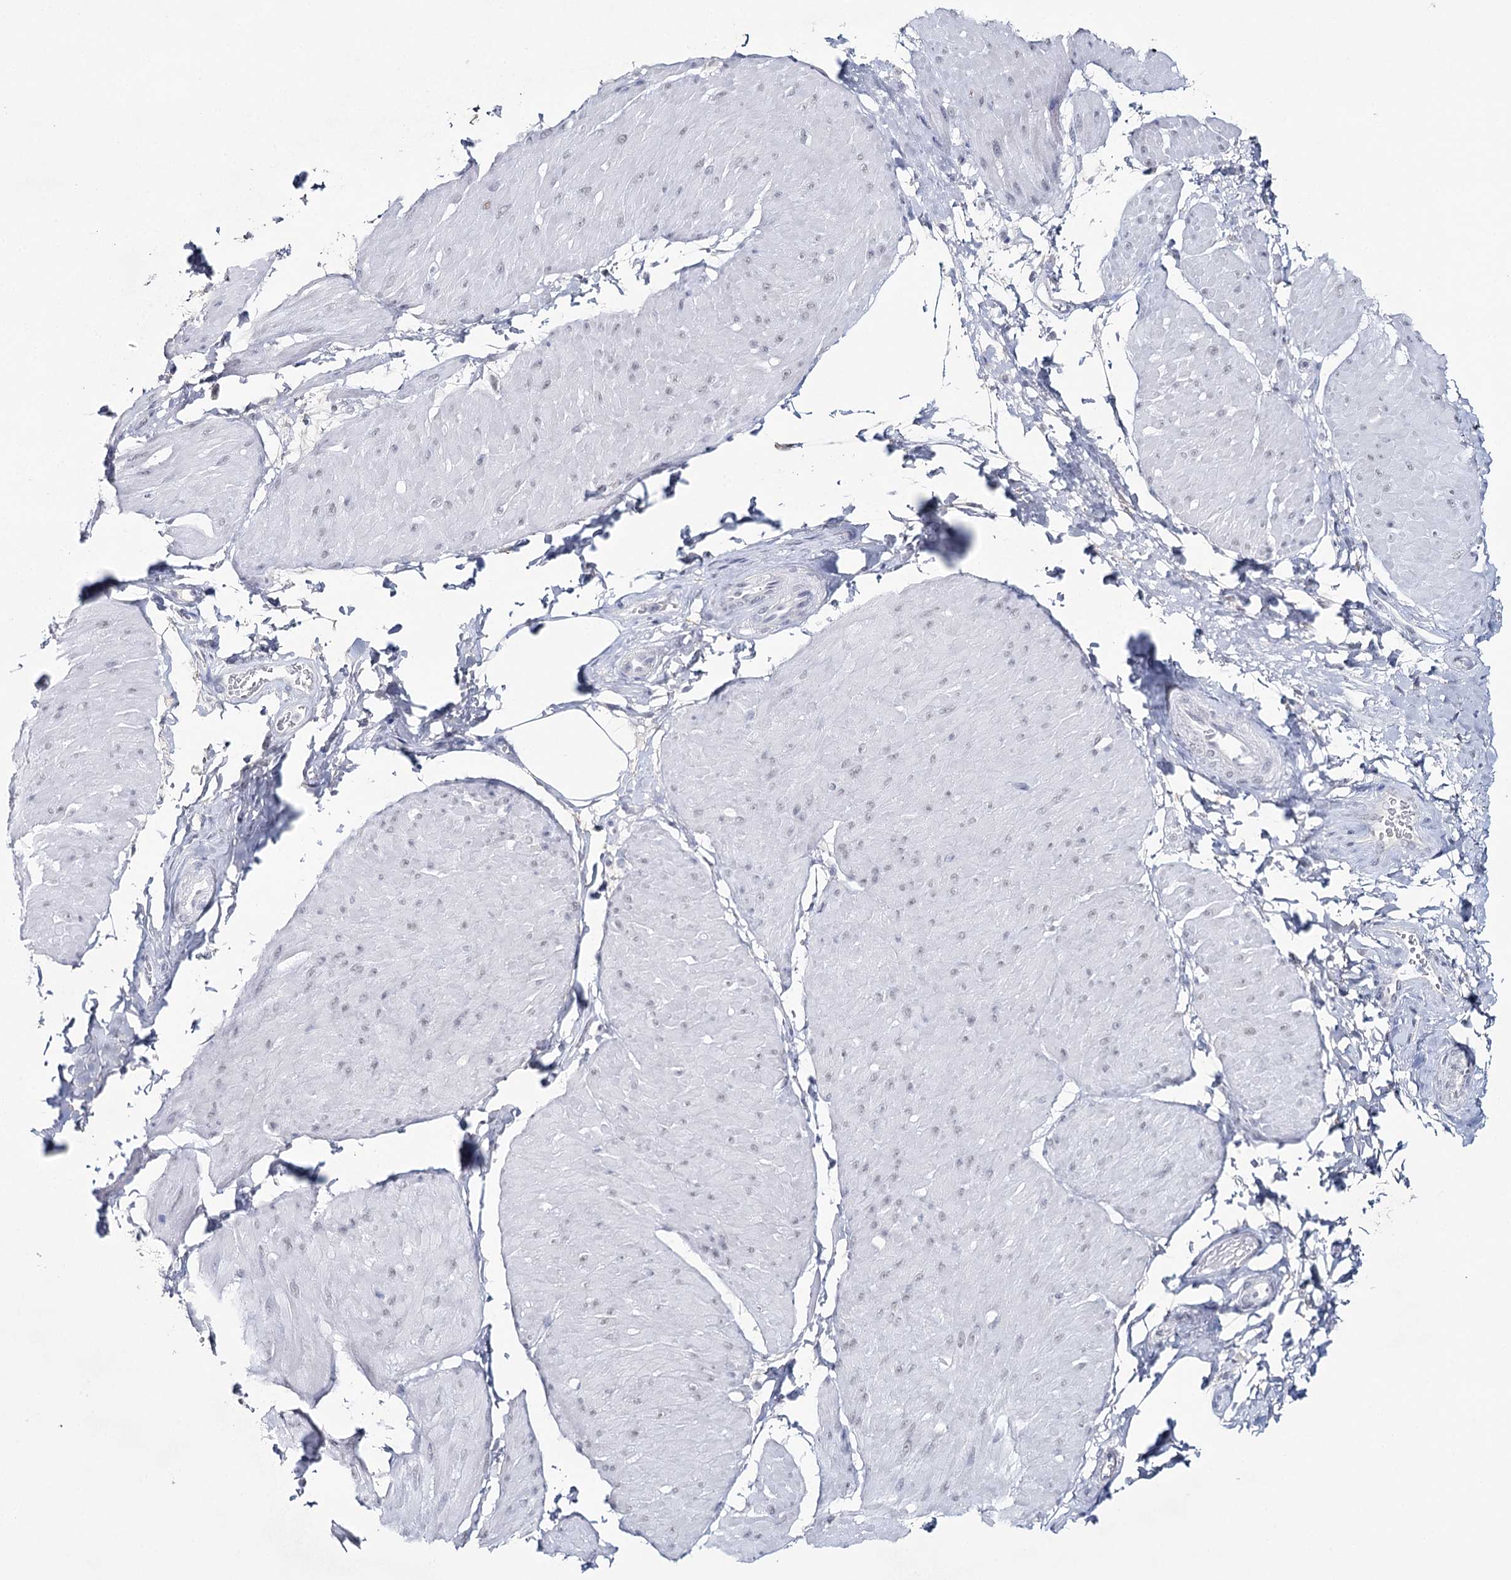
{"staining": {"intensity": "weak", "quantity": "25%-75%", "location": "nuclear"}, "tissue": "smooth muscle", "cell_type": "Smooth muscle cells", "image_type": "normal", "snomed": [{"axis": "morphology", "description": "Urothelial carcinoma, High grade"}, {"axis": "topography", "description": "Urinary bladder"}], "caption": "Normal smooth muscle demonstrates weak nuclear positivity in approximately 25%-75% of smooth muscle cells, visualized by immunohistochemistry.", "gene": "ZC3H8", "patient": {"sex": "male", "age": 46}}